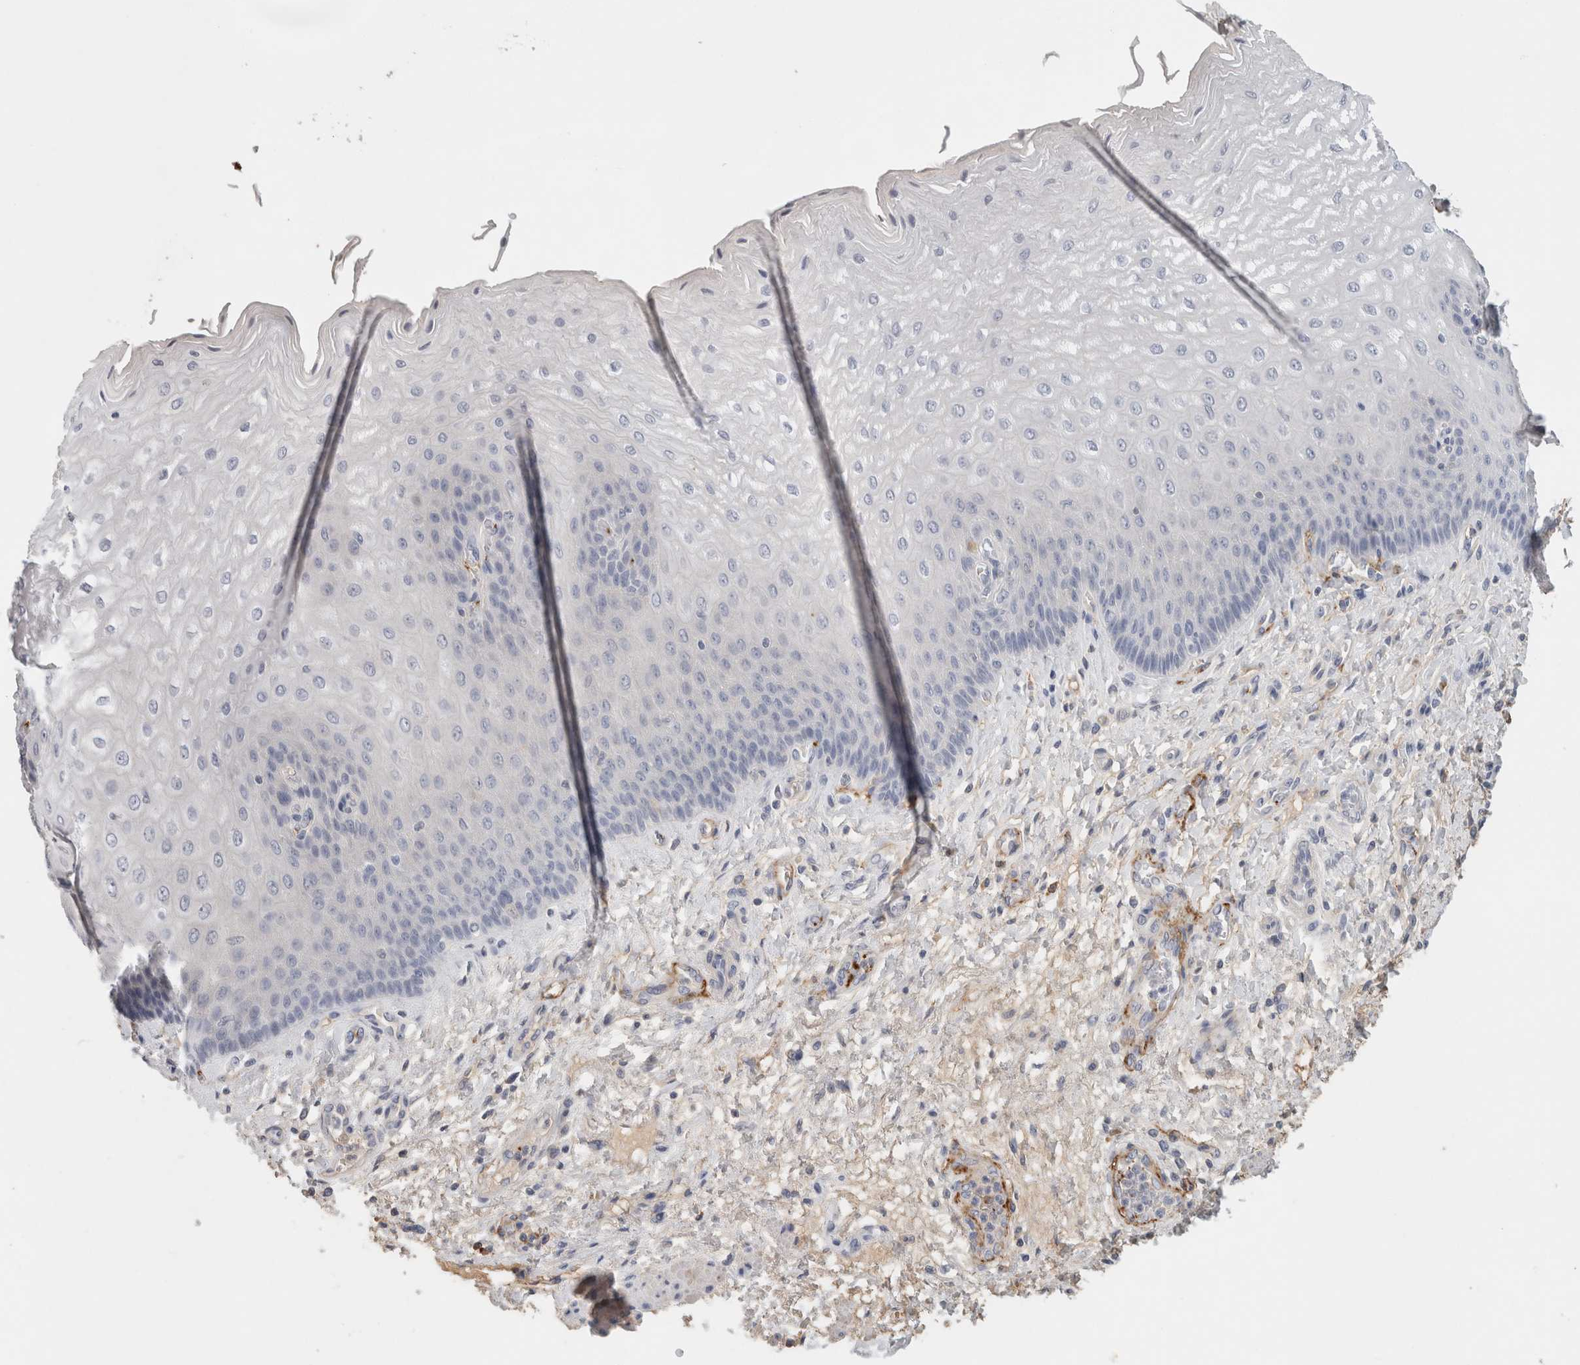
{"staining": {"intensity": "negative", "quantity": "none", "location": "none"}, "tissue": "esophagus", "cell_type": "Squamous epithelial cells", "image_type": "normal", "snomed": [{"axis": "morphology", "description": "Normal tissue, NOS"}, {"axis": "topography", "description": "Esophagus"}], "caption": "The immunohistochemistry (IHC) image has no significant positivity in squamous epithelial cells of esophagus.", "gene": "CD36", "patient": {"sex": "male", "age": 54}}